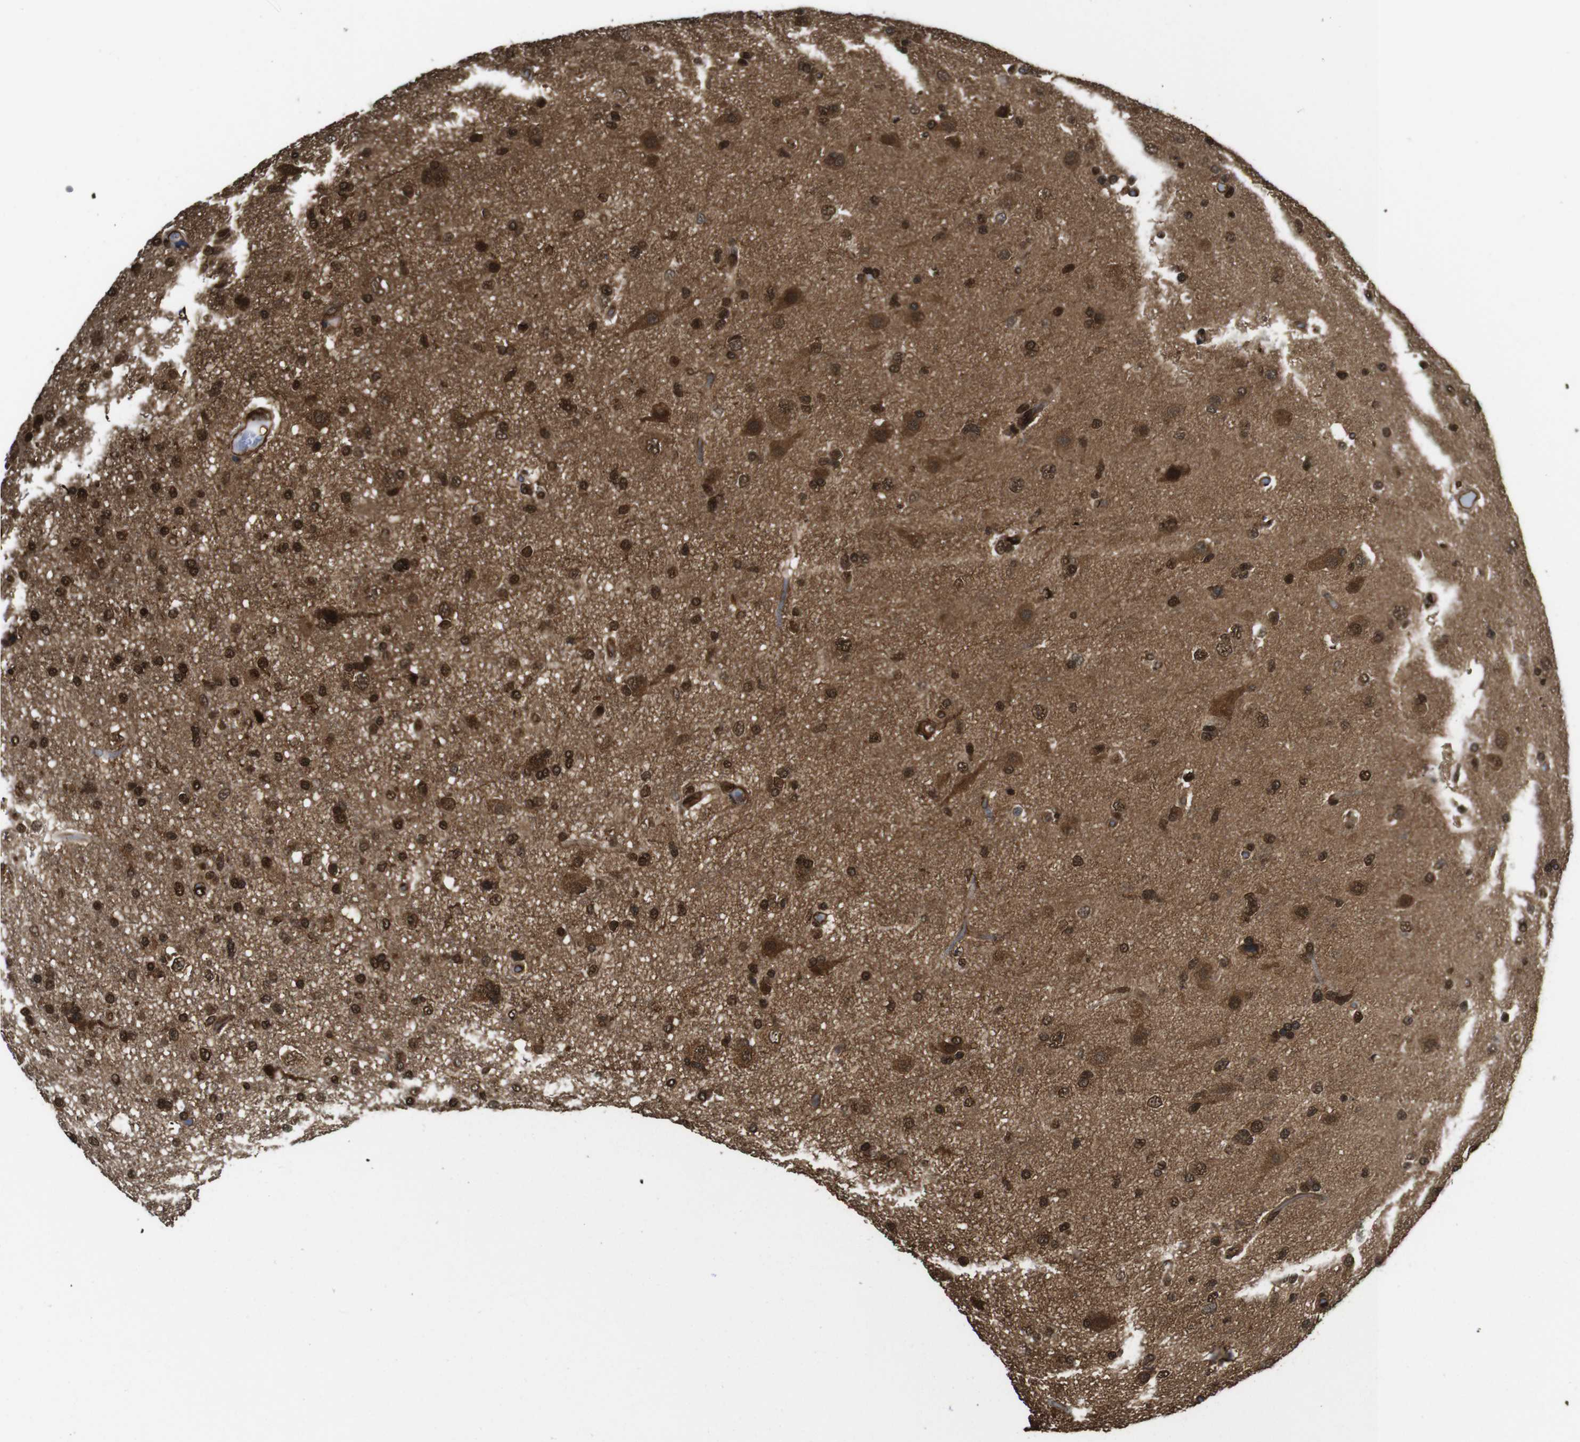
{"staining": {"intensity": "strong", "quantity": ">75%", "location": "cytoplasmic/membranous,nuclear"}, "tissue": "glioma", "cell_type": "Tumor cells", "image_type": "cancer", "snomed": [{"axis": "morphology", "description": "Glioma, malignant, High grade"}, {"axis": "topography", "description": "Brain"}], "caption": "IHC of human glioma exhibits high levels of strong cytoplasmic/membranous and nuclear expression in about >75% of tumor cells.", "gene": "VCP", "patient": {"sex": "male", "age": 33}}